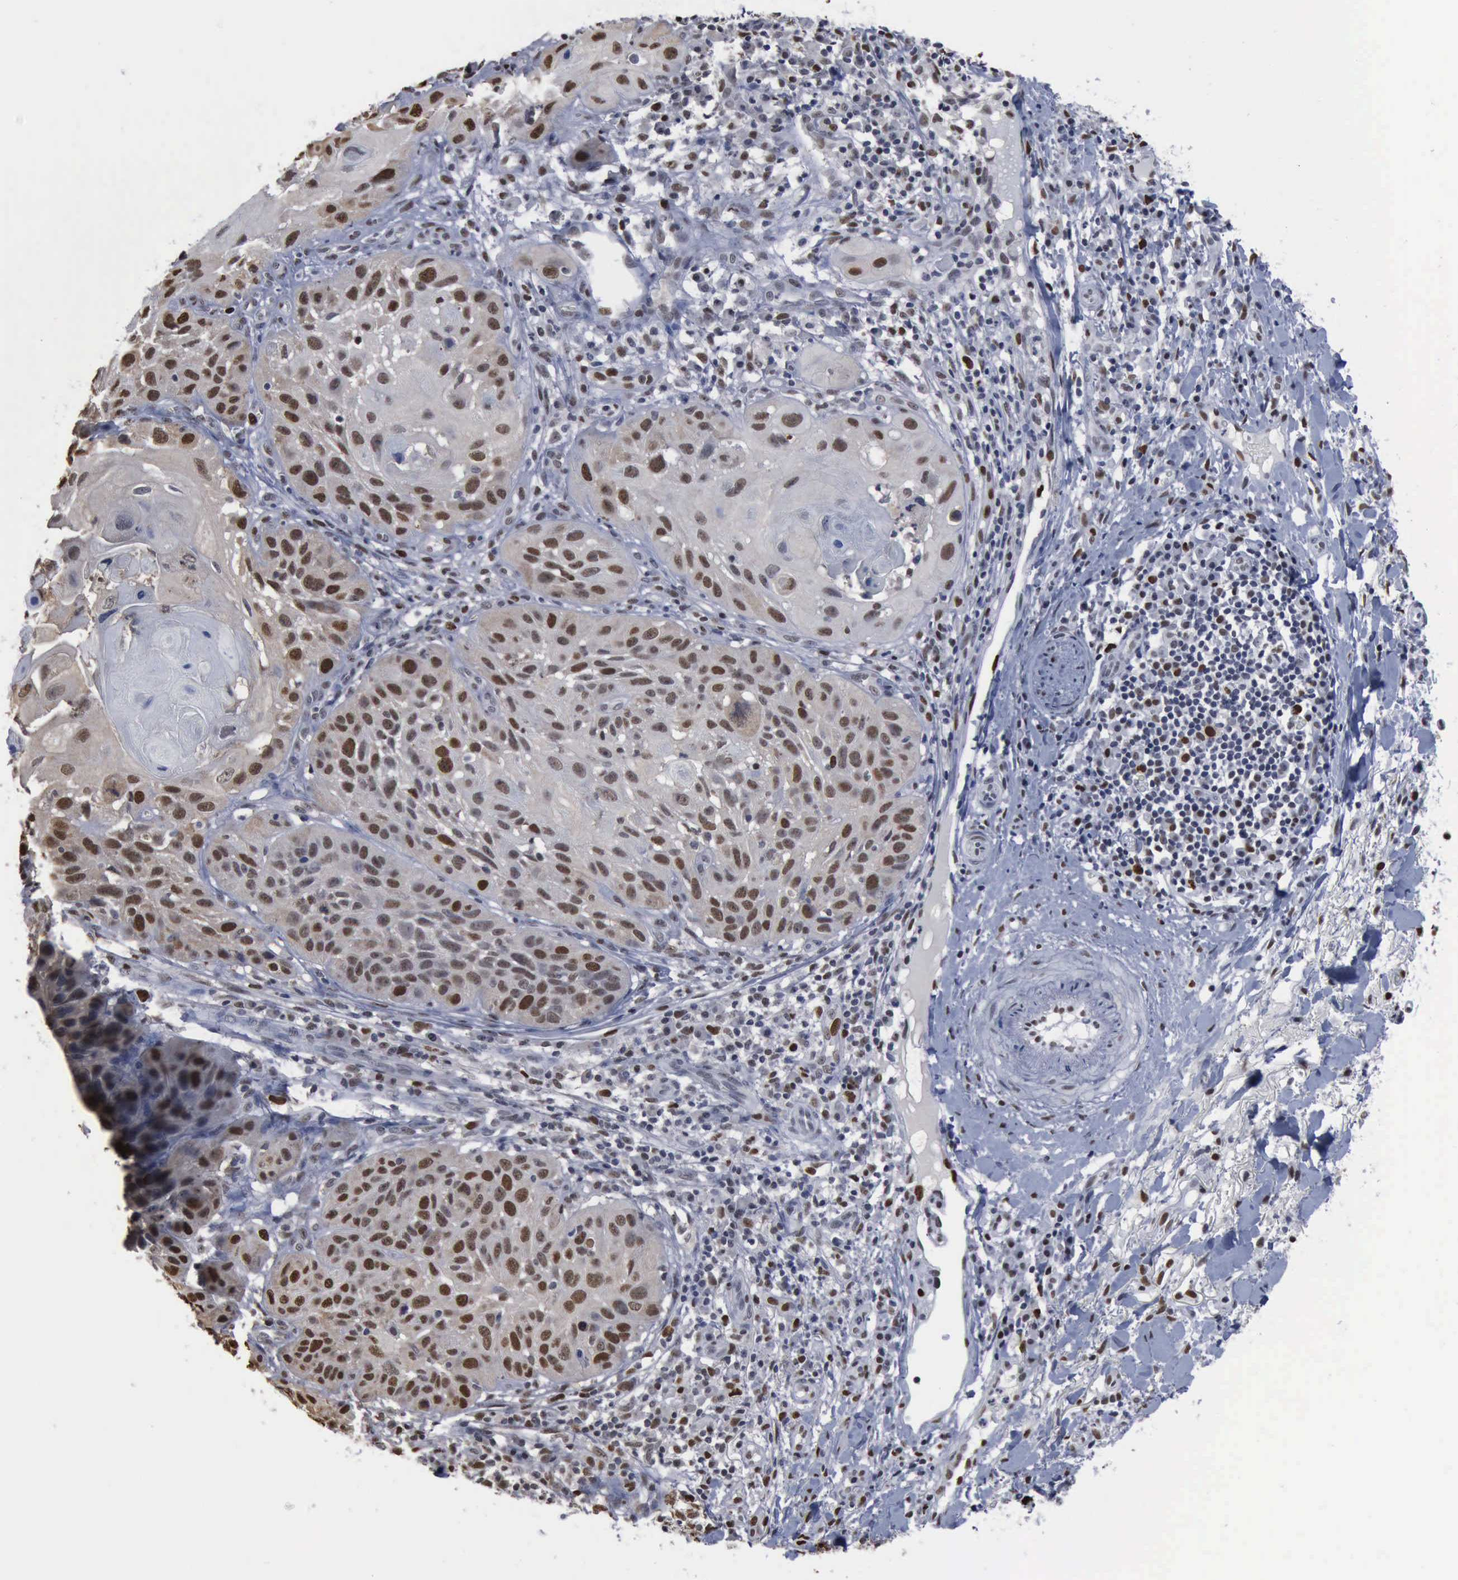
{"staining": {"intensity": "moderate", "quantity": "25%-75%", "location": "nuclear"}, "tissue": "skin cancer", "cell_type": "Tumor cells", "image_type": "cancer", "snomed": [{"axis": "morphology", "description": "Squamous cell carcinoma, NOS"}, {"axis": "topography", "description": "Skin"}], "caption": "DAB immunohistochemical staining of skin cancer shows moderate nuclear protein staining in approximately 25%-75% of tumor cells.", "gene": "PCNA", "patient": {"sex": "female", "age": 89}}